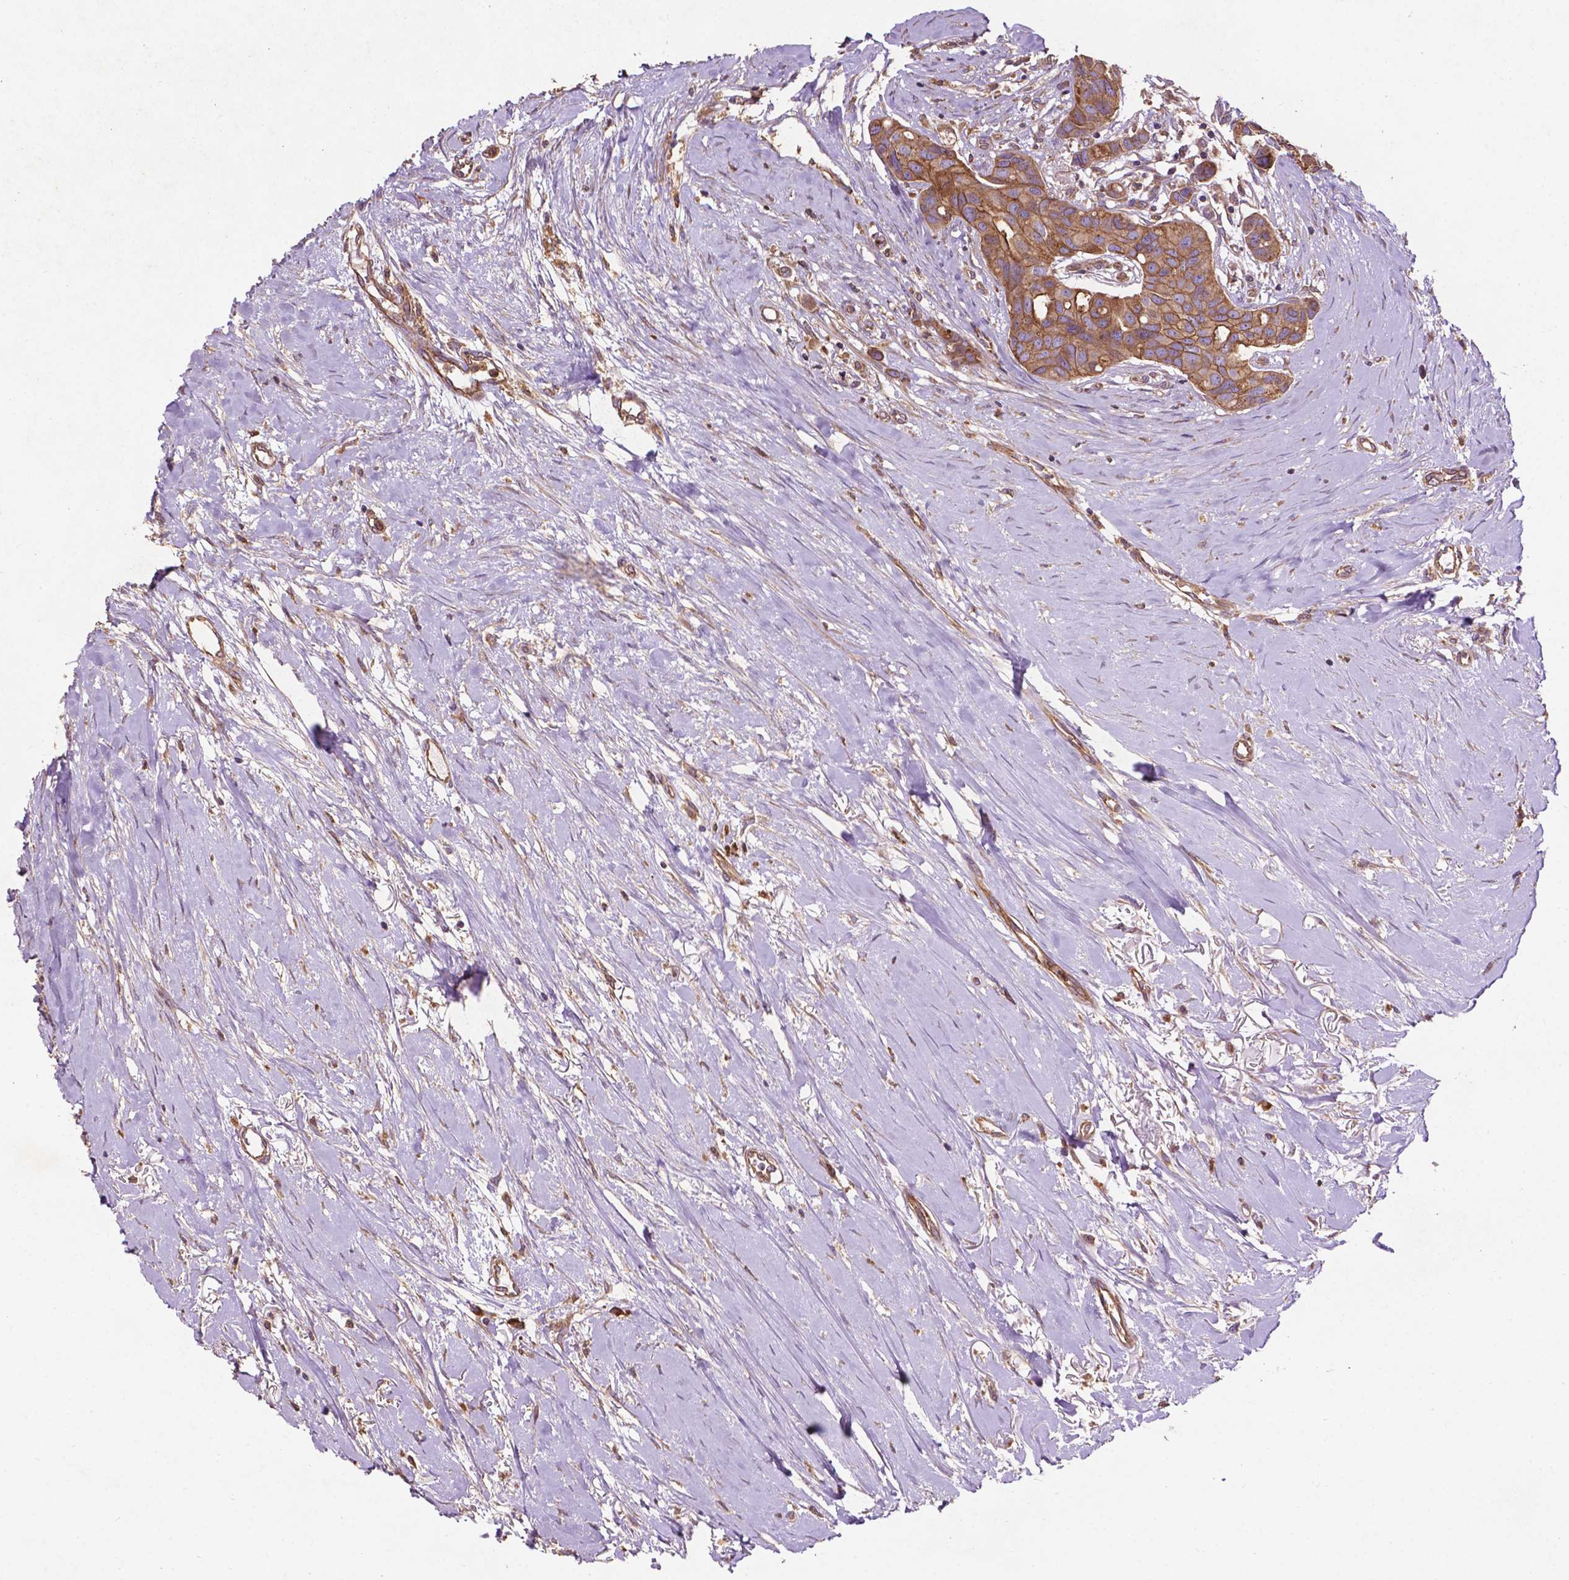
{"staining": {"intensity": "moderate", "quantity": ">75%", "location": "cytoplasmic/membranous"}, "tissue": "breast cancer", "cell_type": "Tumor cells", "image_type": "cancer", "snomed": [{"axis": "morphology", "description": "Duct carcinoma"}, {"axis": "topography", "description": "Breast"}], "caption": "Breast cancer (infiltrating ductal carcinoma) stained for a protein demonstrates moderate cytoplasmic/membranous positivity in tumor cells. (DAB = brown stain, brightfield microscopy at high magnification).", "gene": "CCDC71L", "patient": {"sex": "female", "age": 54}}